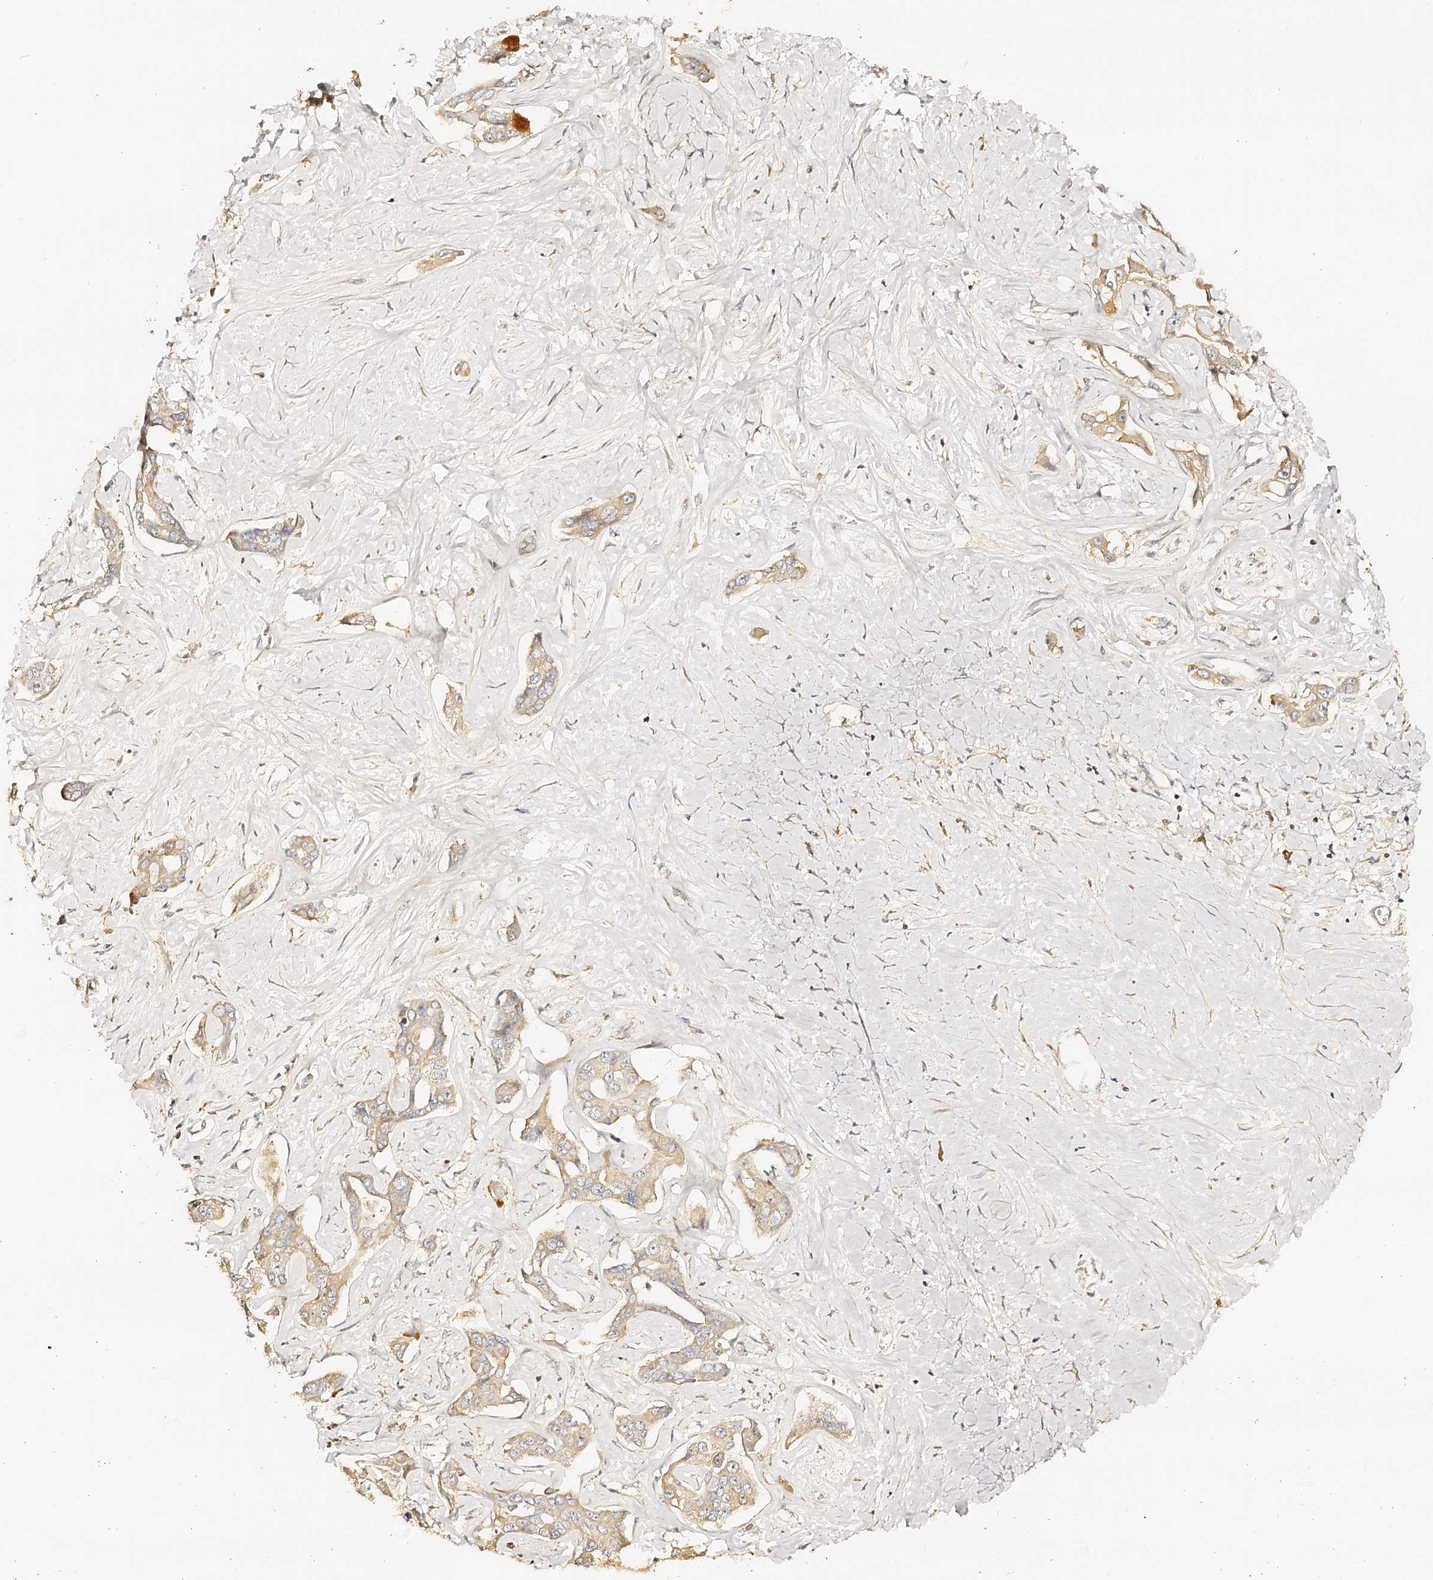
{"staining": {"intensity": "weak", "quantity": "<25%", "location": "cytoplasmic/membranous"}, "tissue": "liver cancer", "cell_type": "Tumor cells", "image_type": "cancer", "snomed": [{"axis": "morphology", "description": "Cholangiocarcinoma"}, {"axis": "topography", "description": "Liver"}], "caption": "The micrograph reveals no significant expression in tumor cells of liver cholangiocarcinoma.", "gene": "DMXL2", "patient": {"sex": "male", "age": 59}}